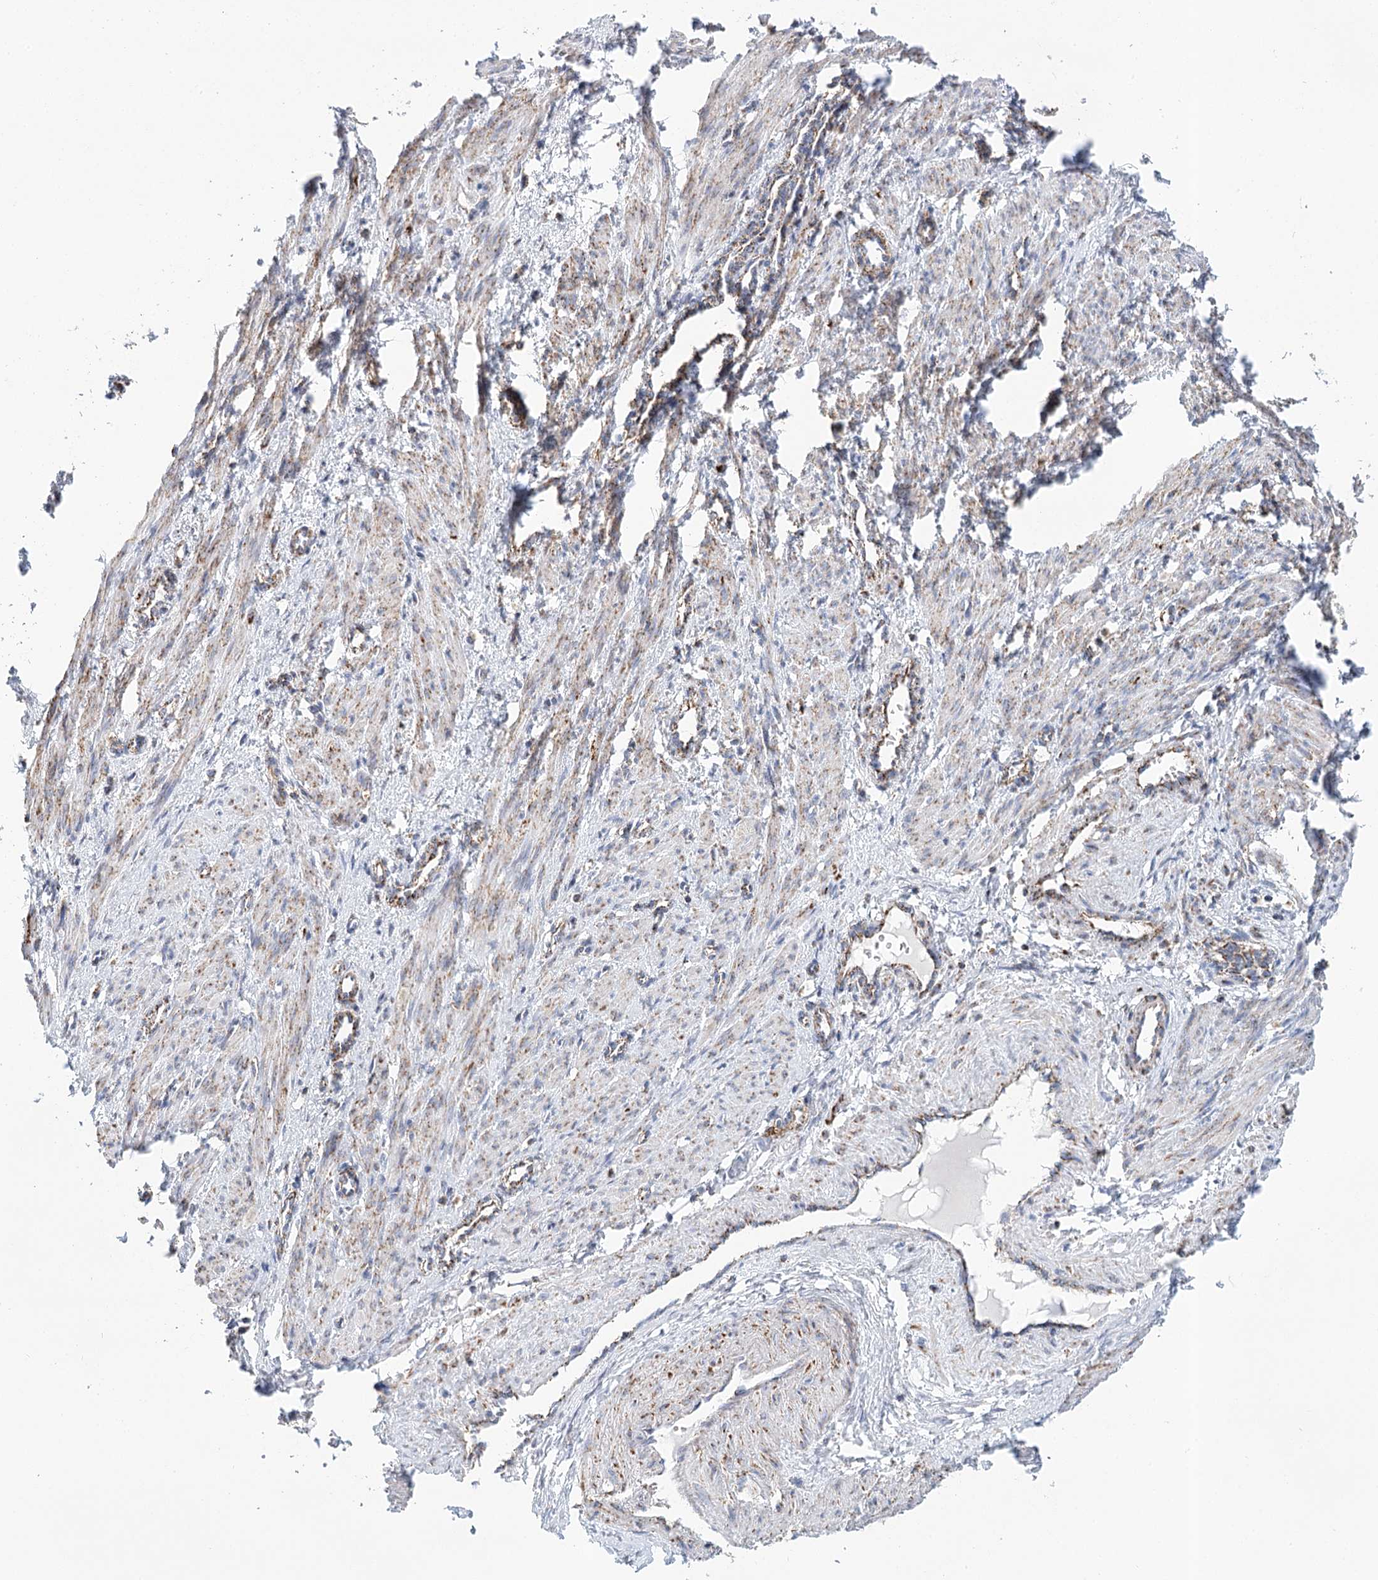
{"staining": {"intensity": "moderate", "quantity": "25%-75%", "location": "cytoplasmic/membranous"}, "tissue": "smooth muscle", "cell_type": "Smooth muscle cells", "image_type": "normal", "snomed": [{"axis": "morphology", "description": "Normal tissue, NOS"}, {"axis": "topography", "description": "Endometrium"}], "caption": "Immunohistochemical staining of normal human smooth muscle shows 25%-75% levels of moderate cytoplasmic/membranous protein expression in approximately 25%-75% of smooth muscle cells.", "gene": "LSS", "patient": {"sex": "female", "age": 33}}